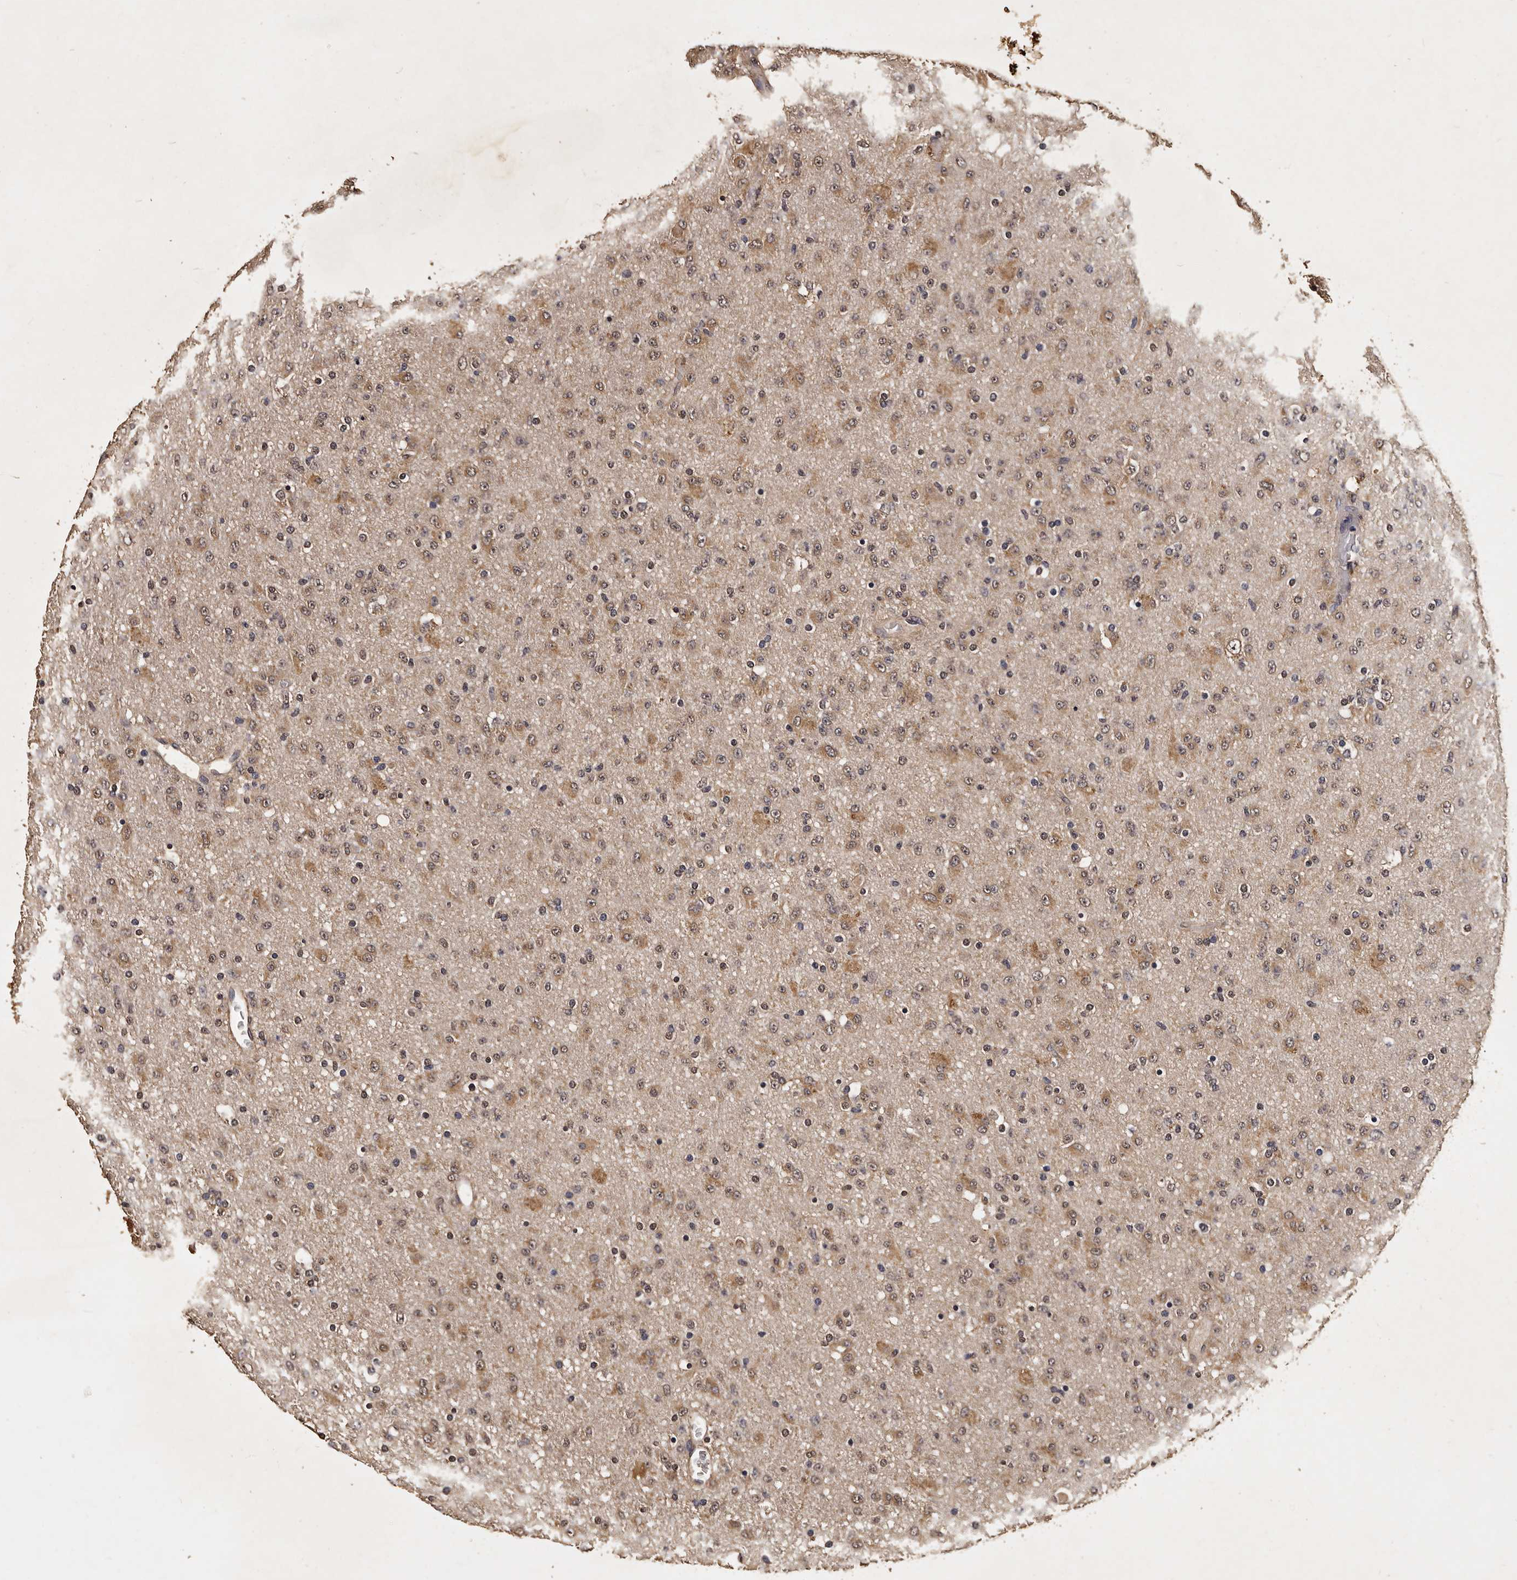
{"staining": {"intensity": "moderate", "quantity": "25%-75%", "location": "cytoplasmic/membranous,nuclear"}, "tissue": "glioma", "cell_type": "Tumor cells", "image_type": "cancer", "snomed": [{"axis": "morphology", "description": "Glioma, malignant, Low grade"}, {"axis": "topography", "description": "Brain"}], "caption": "Low-grade glioma (malignant) stained for a protein (brown) exhibits moderate cytoplasmic/membranous and nuclear positive expression in about 25%-75% of tumor cells.", "gene": "PARS2", "patient": {"sex": "male", "age": 65}}